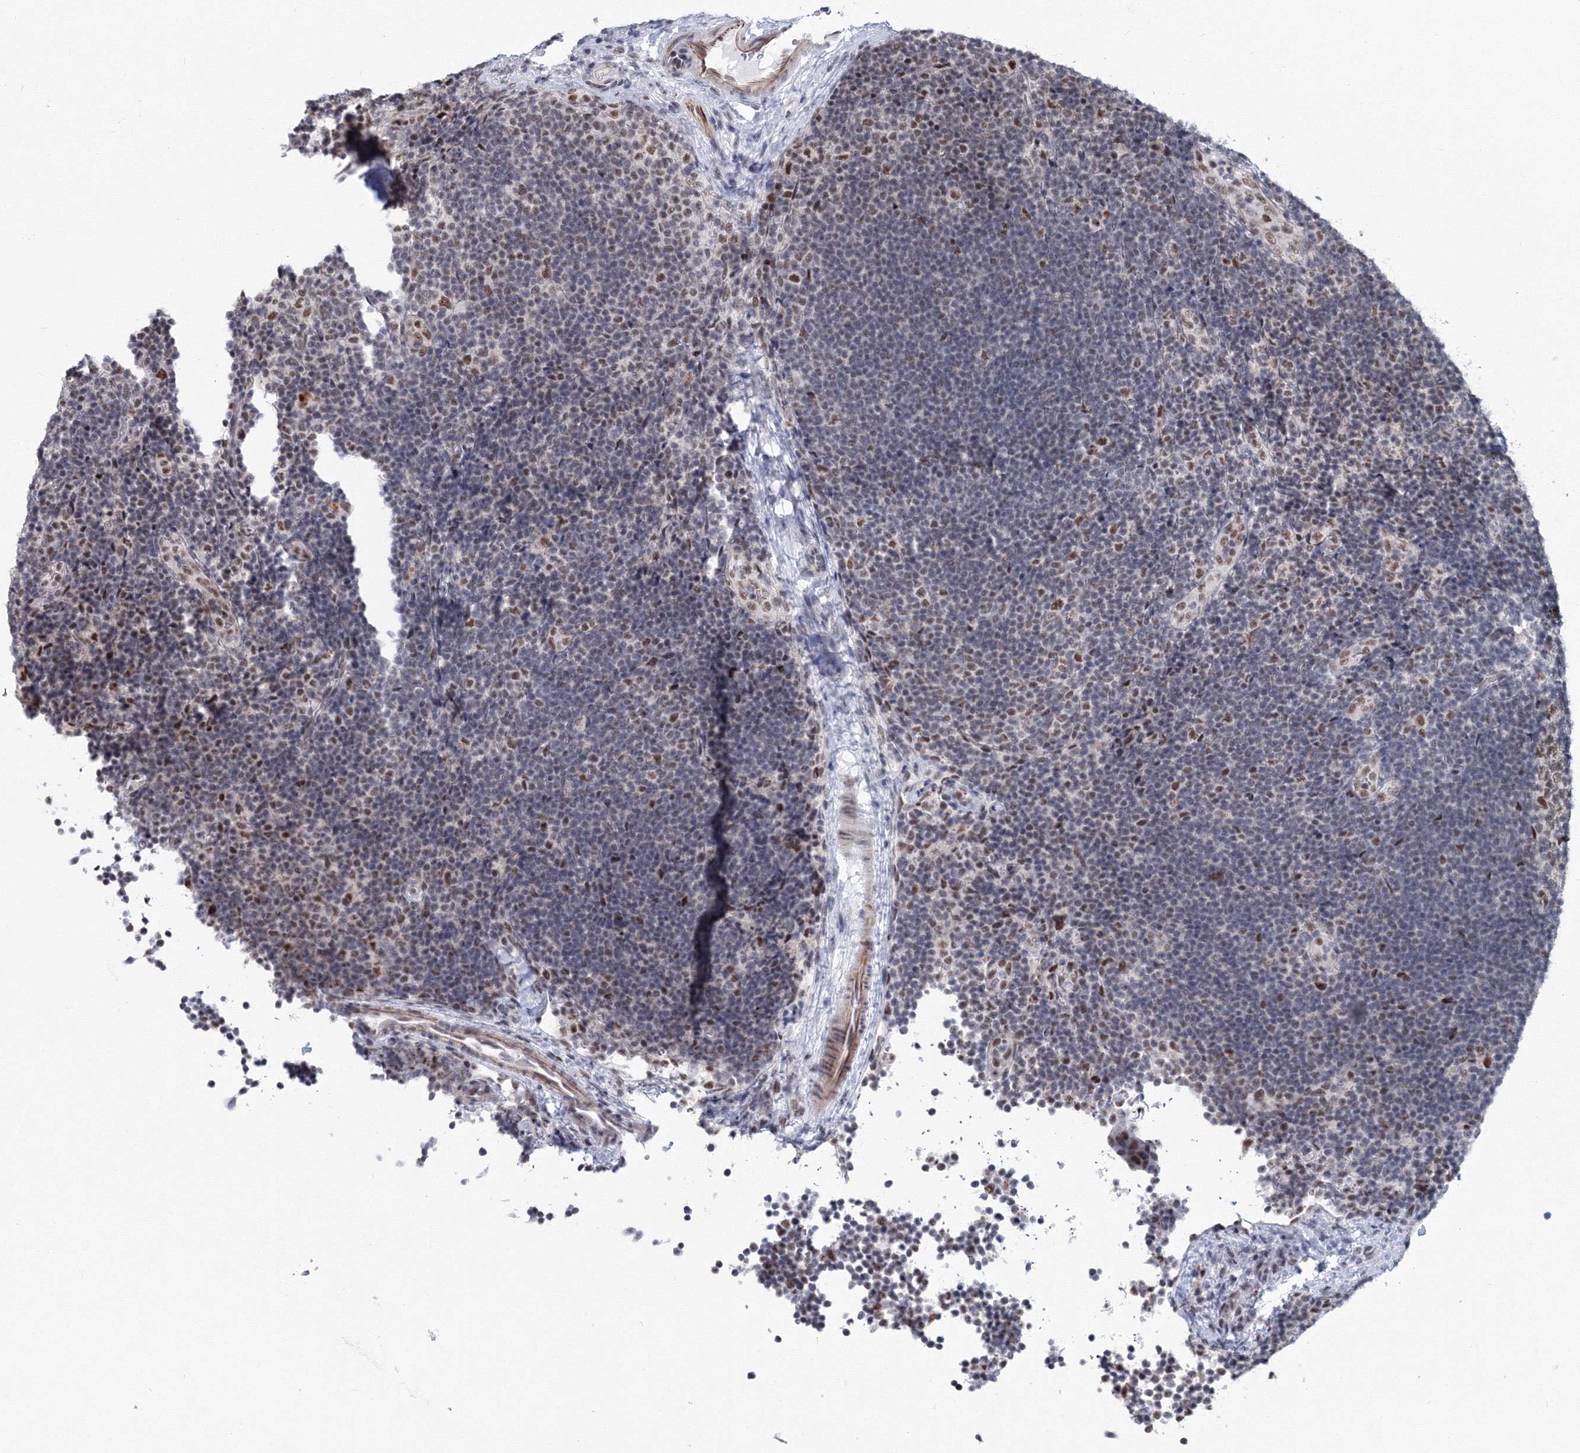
{"staining": {"intensity": "moderate", "quantity": "<25%", "location": "nuclear"}, "tissue": "lymph node", "cell_type": "Non-germinal center cells", "image_type": "normal", "snomed": [{"axis": "morphology", "description": "Normal tissue, NOS"}, {"axis": "topography", "description": "Lymph node"}], "caption": "Non-germinal center cells demonstrate low levels of moderate nuclear positivity in about <25% of cells in normal human lymph node. The staining was performed using DAB, with brown indicating positive protein expression. Nuclei are stained blue with hematoxylin.", "gene": "SF3B6", "patient": {"sex": "female", "age": 22}}